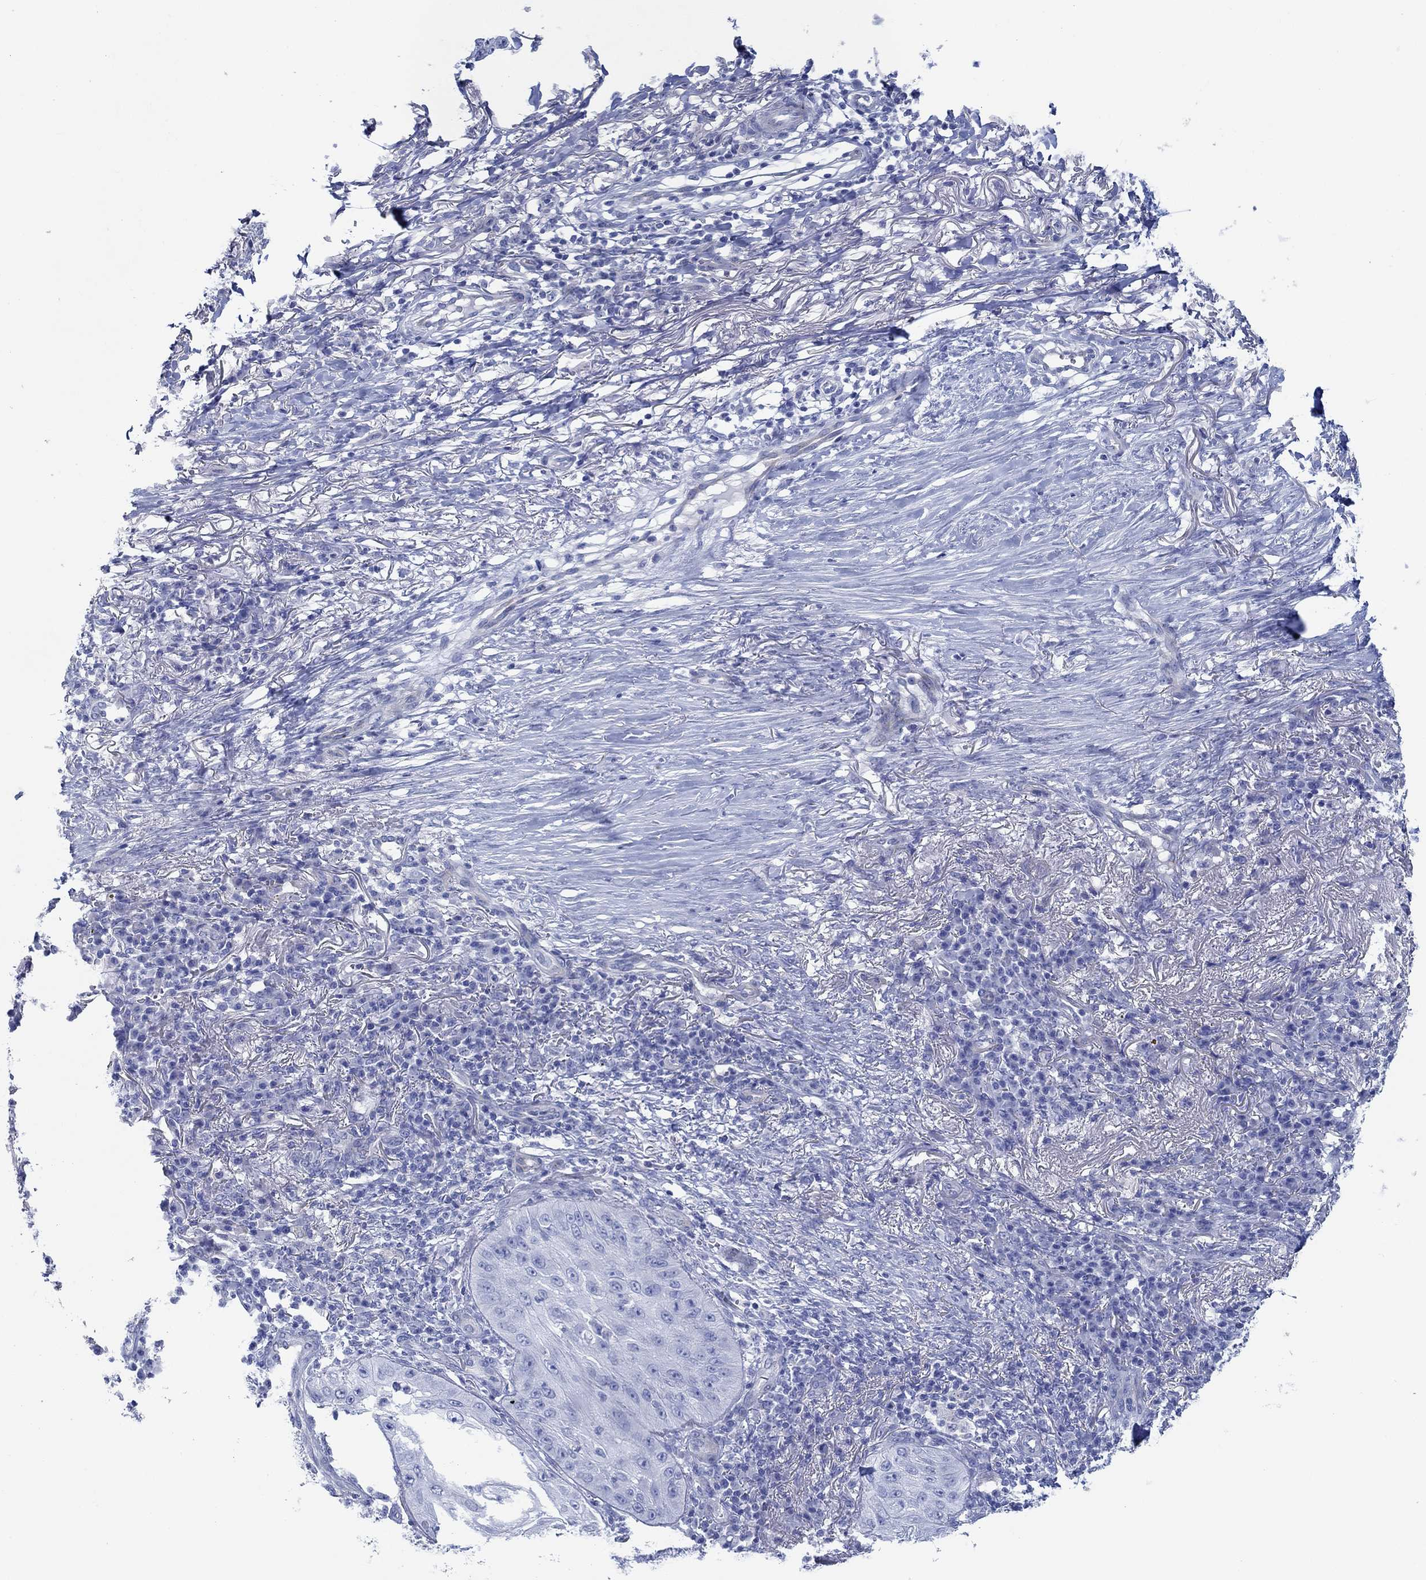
{"staining": {"intensity": "negative", "quantity": "none", "location": "none"}, "tissue": "skin cancer", "cell_type": "Tumor cells", "image_type": "cancer", "snomed": [{"axis": "morphology", "description": "Squamous cell carcinoma, NOS"}, {"axis": "topography", "description": "Skin"}], "caption": "High magnification brightfield microscopy of skin cancer (squamous cell carcinoma) stained with DAB (brown) and counterstained with hematoxylin (blue): tumor cells show no significant expression.", "gene": "IGFBP6", "patient": {"sex": "male", "age": 70}}